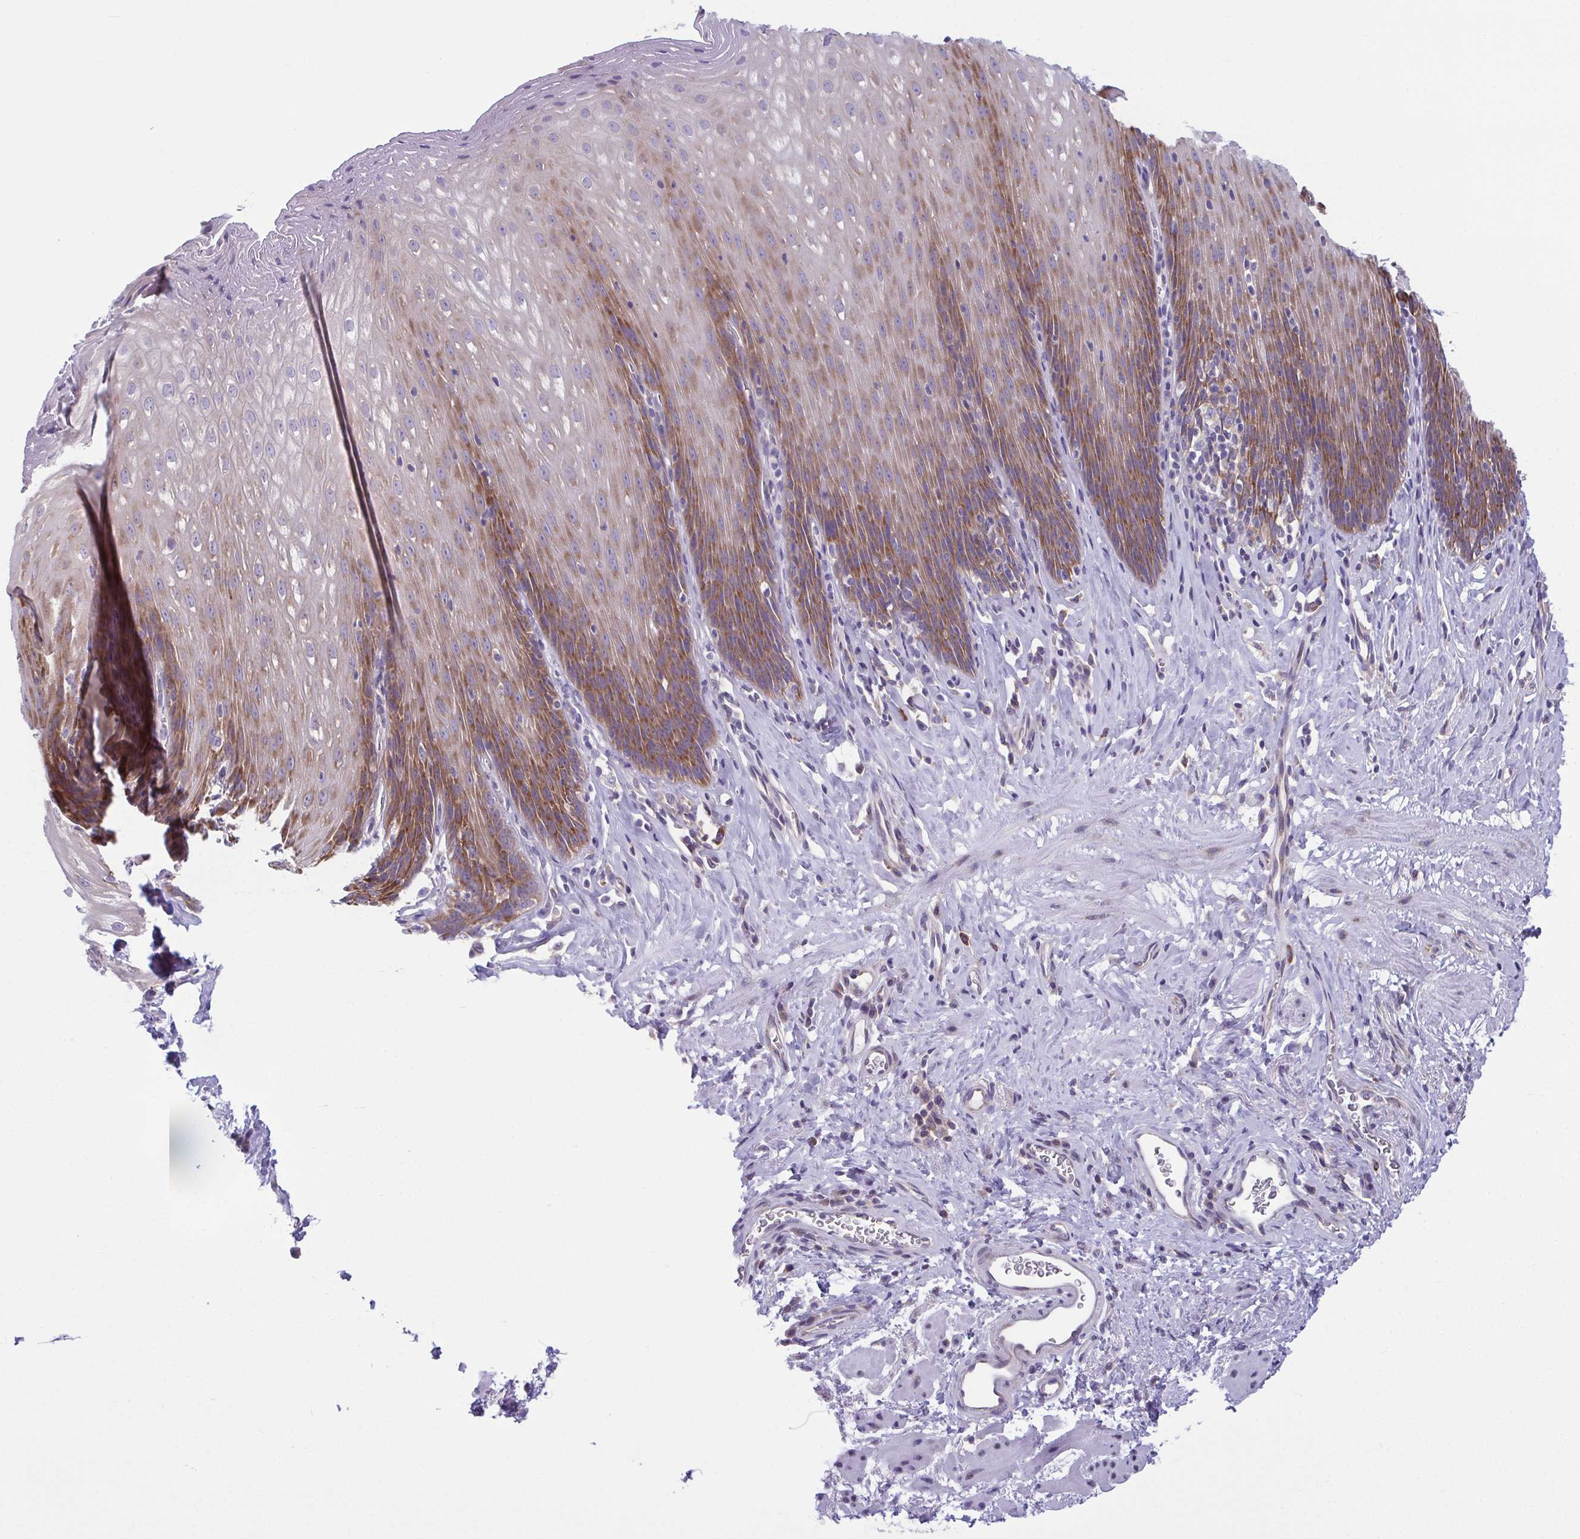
{"staining": {"intensity": "moderate", "quantity": "25%-75%", "location": "cytoplasmic/membranous"}, "tissue": "esophagus", "cell_type": "Squamous epithelial cells", "image_type": "normal", "snomed": [{"axis": "morphology", "description": "Normal tissue, NOS"}, {"axis": "topography", "description": "Esophagus"}], "caption": "Esophagus stained for a protein (brown) demonstrates moderate cytoplasmic/membranous positive positivity in about 25%-75% of squamous epithelial cells.", "gene": "TMEM108", "patient": {"sex": "female", "age": 61}}